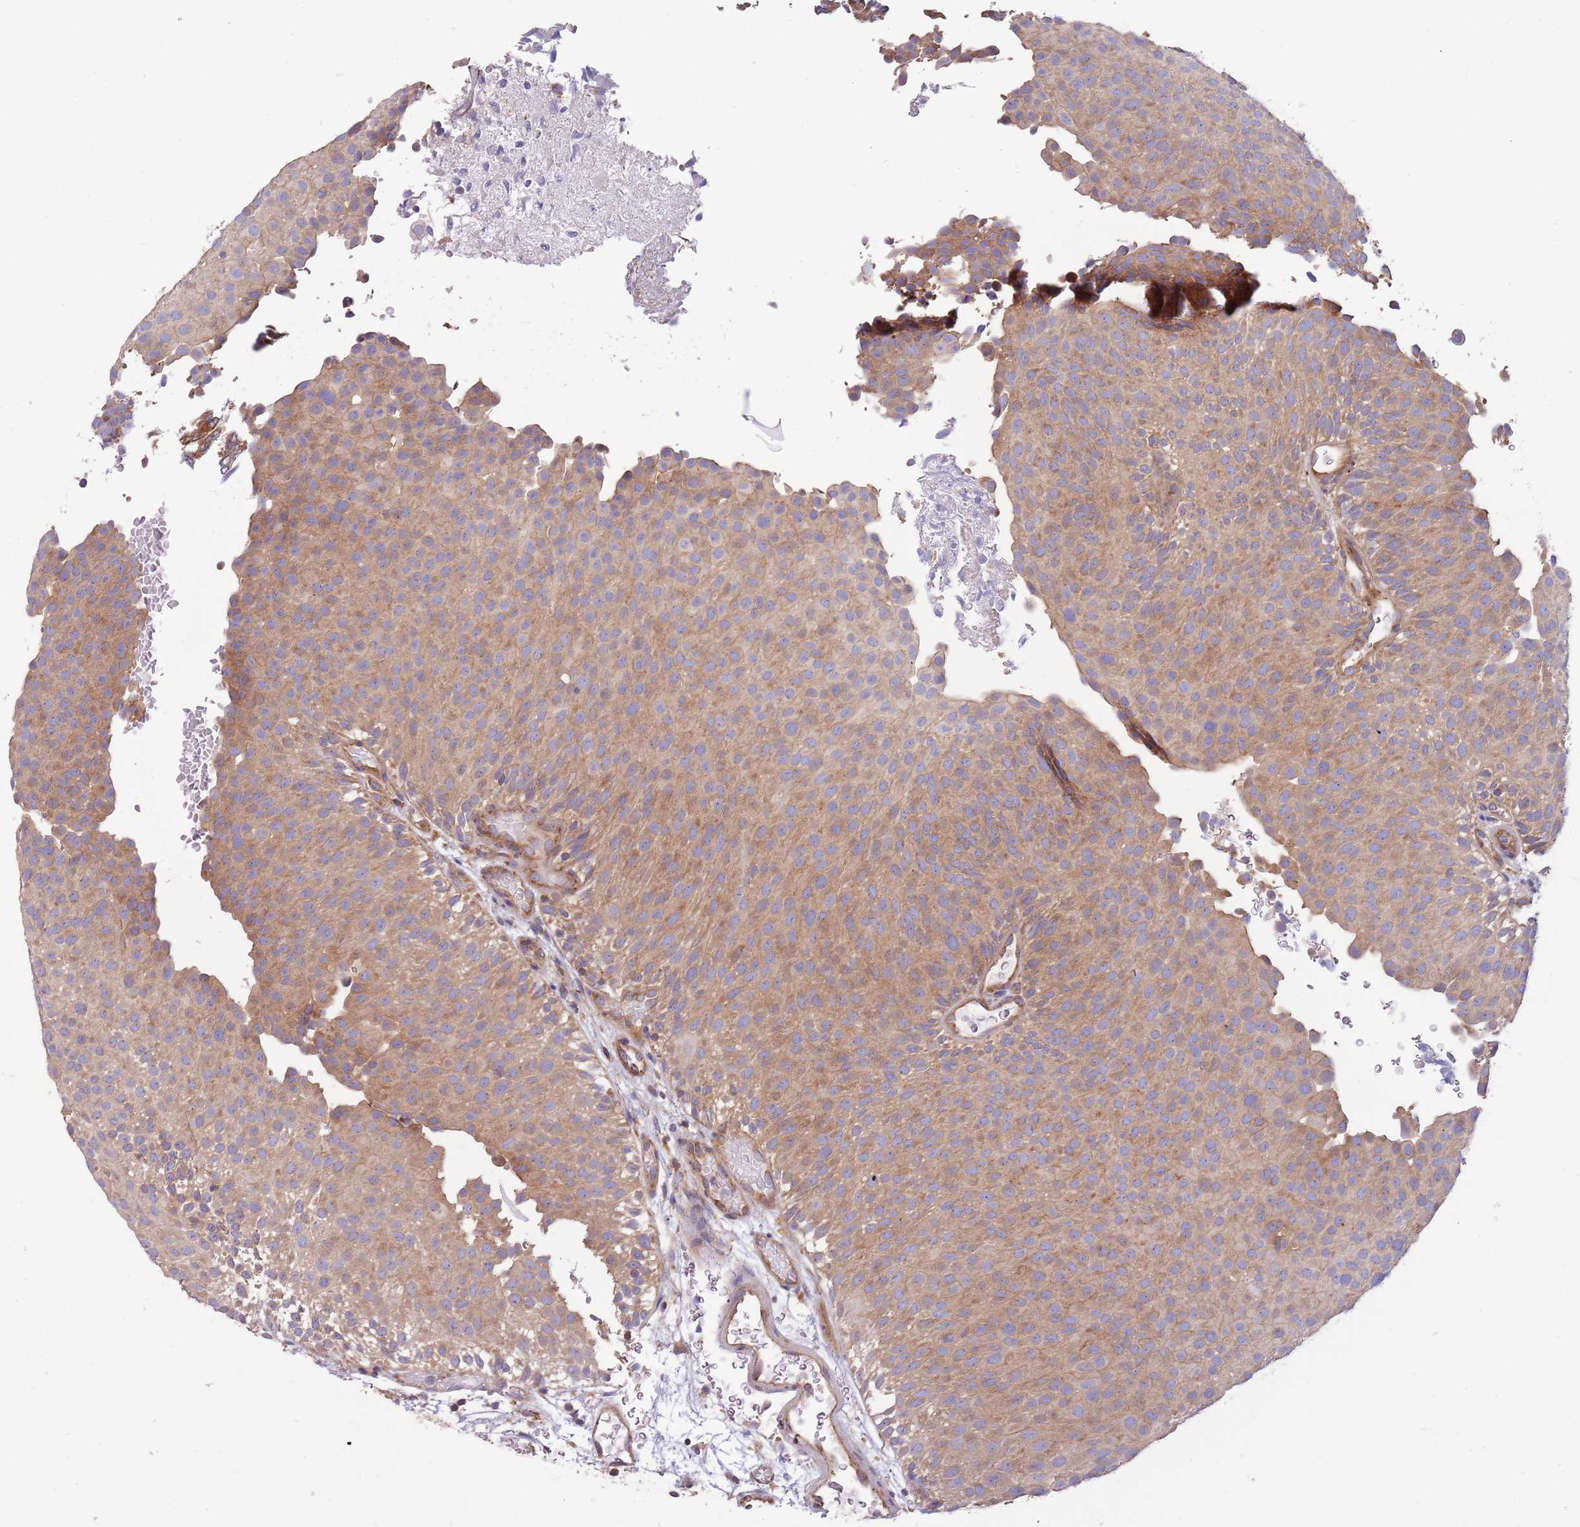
{"staining": {"intensity": "moderate", "quantity": ">75%", "location": "cytoplasmic/membranous"}, "tissue": "urothelial cancer", "cell_type": "Tumor cells", "image_type": "cancer", "snomed": [{"axis": "morphology", "description": "Urothelial carcinoma, Low grade"}, {"axis": "topography", "description": "Urinary bladder"}], "caption": "The photomicrograph reveals a brown stain indicating the presence of a protein in the cytoplasmic/membranous of tumor cells in urothelial cancer.", "gene": "ARMCX6", "patient": {"sex": "male", "age": 78}}